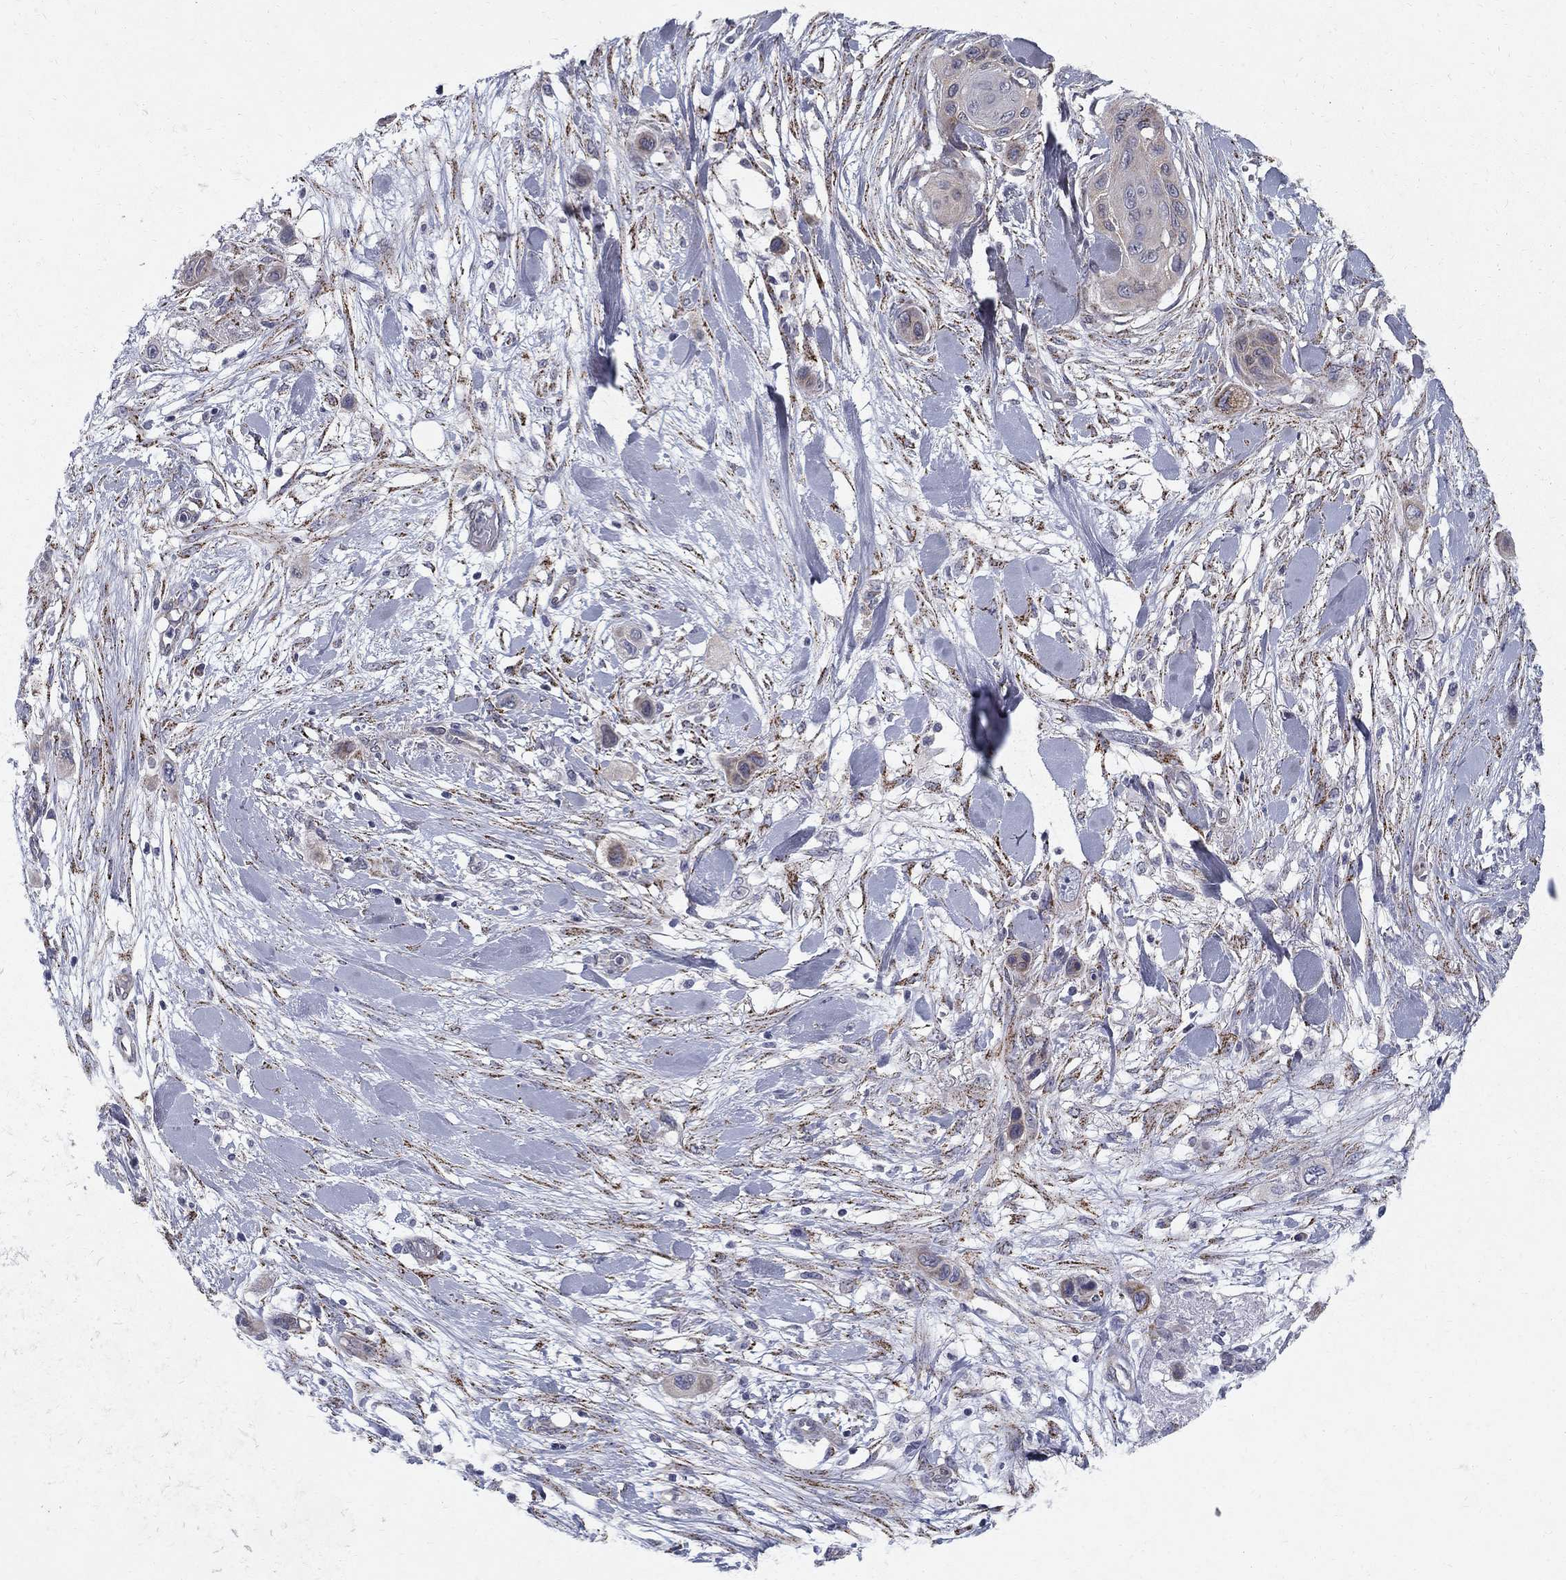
{"staining": {"intensity": "moderate", "quantity": "25%-75%", "location": "cytoplasmic/membranous"}, "tissue": "skin cancer", "cell_type": "Tumor cells", "image_type": "cancer", "snomed": [{"axis": "morphology", "description": "Squamous cell carcinoma, NOS"}, {"axis": "topography", "description": "Skin"}], "caption": "The photomicrograph reveals a brown stain indicating the presence of a protein in the cytoplasmic/membranous of tumor cells in skin cancer. Using DAB (brown) and hematoxylin (blue) stains, captured at high magnification using brightfield microscopy.", "gene": "CLIC6", "patient": {"sex": "male", "age": 79}}